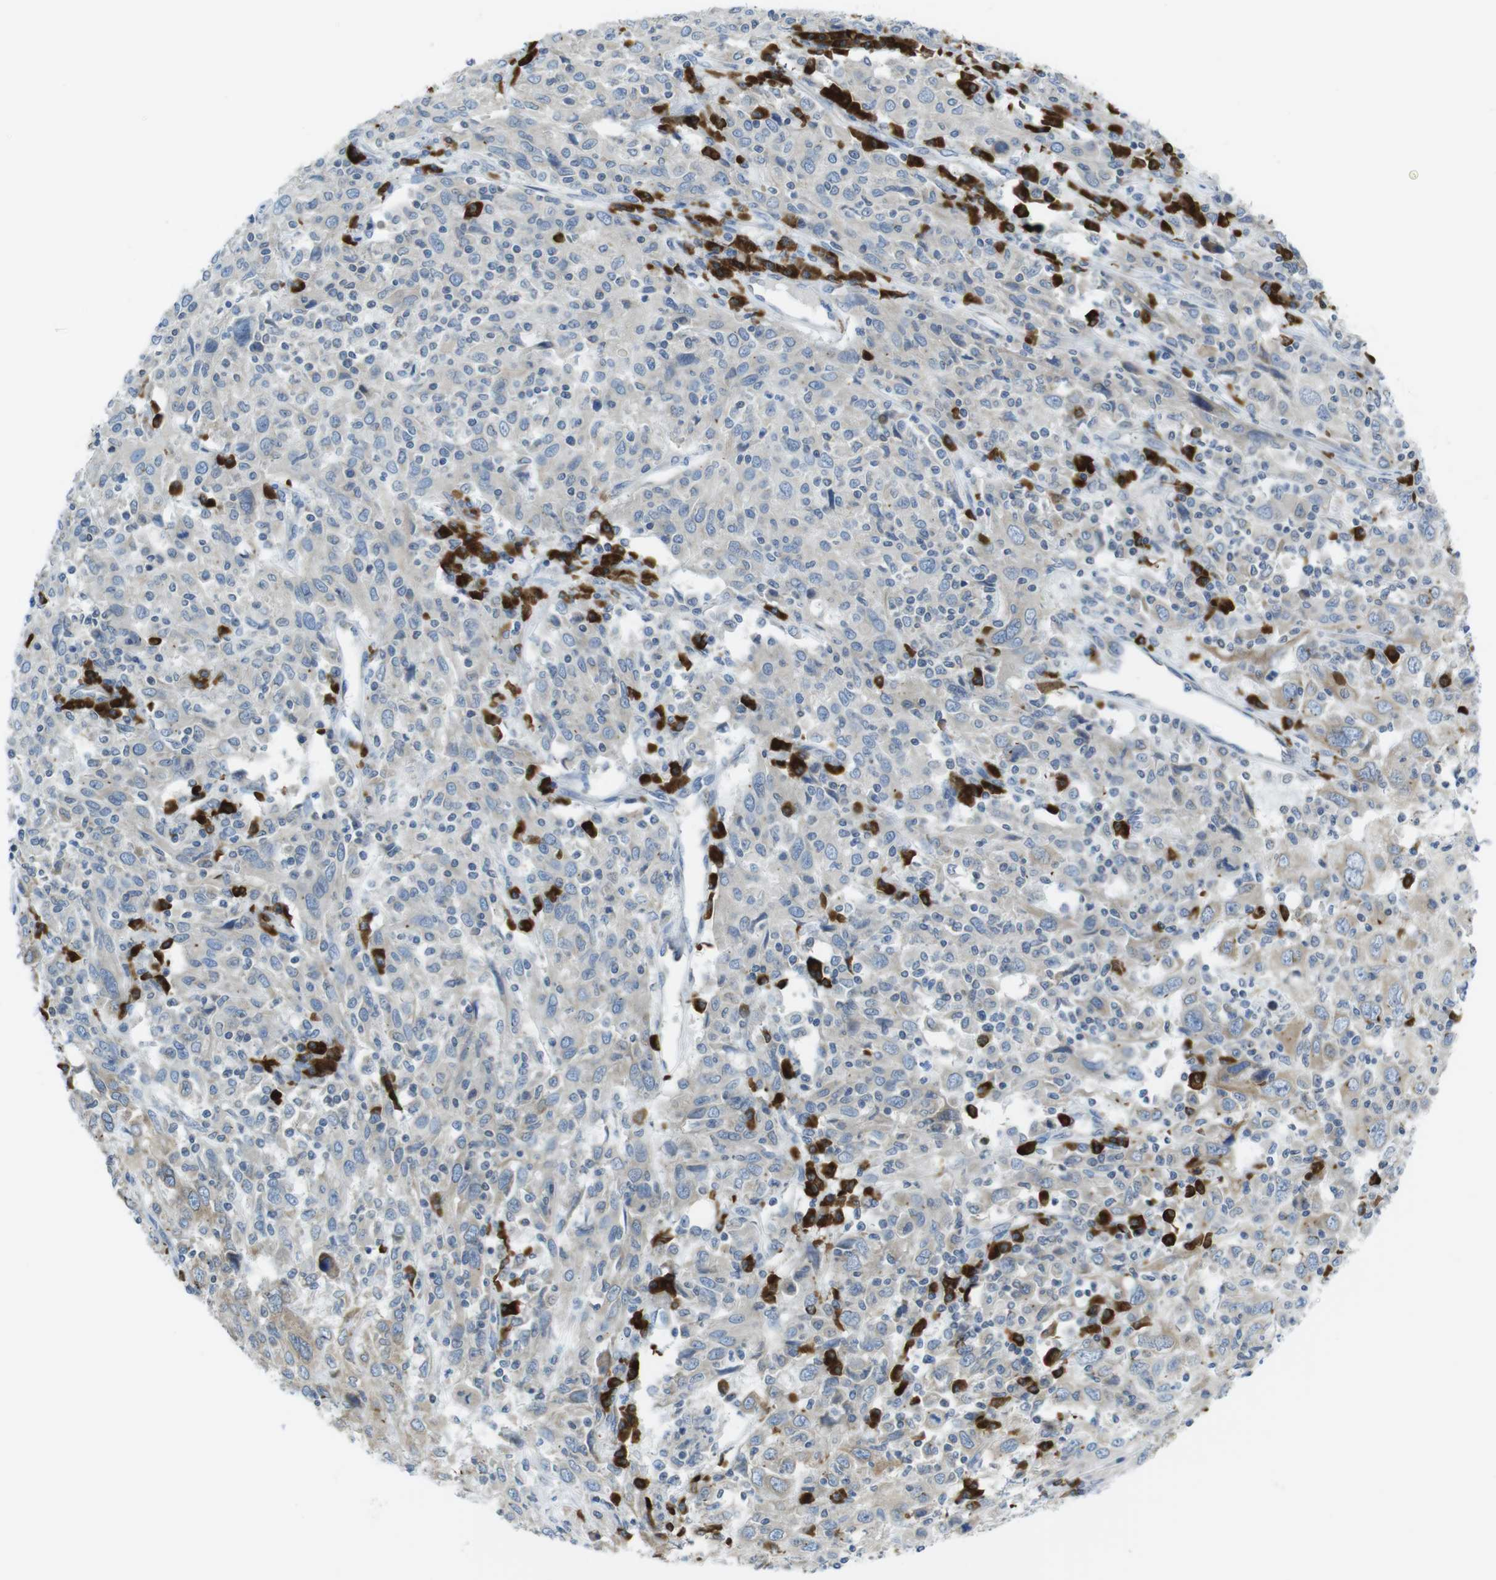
{"staining": {"intensity": "weak", "quantity": "25%-75%", "location": "cytoplasmic/membranous"}, "tissue": "cervical cancer", "cell_type": "Tumor cells", "image_type": "cancer", "snomed": [{"axis": "morphology", "description": "Squamous cell carcinoma, NOS"}, {"axis": "topography", "description": "Cervix"}], "caption": "Immunohistochemical staining of cervical cancer (squamous cell carcinoma) reveals low levels of weak cytoplasmic/membranous protein positivity in approximately 25%-75% of tumor cells.", "gene": "CLPTM1L", "patient": {"sex": "female", "age": 46}}